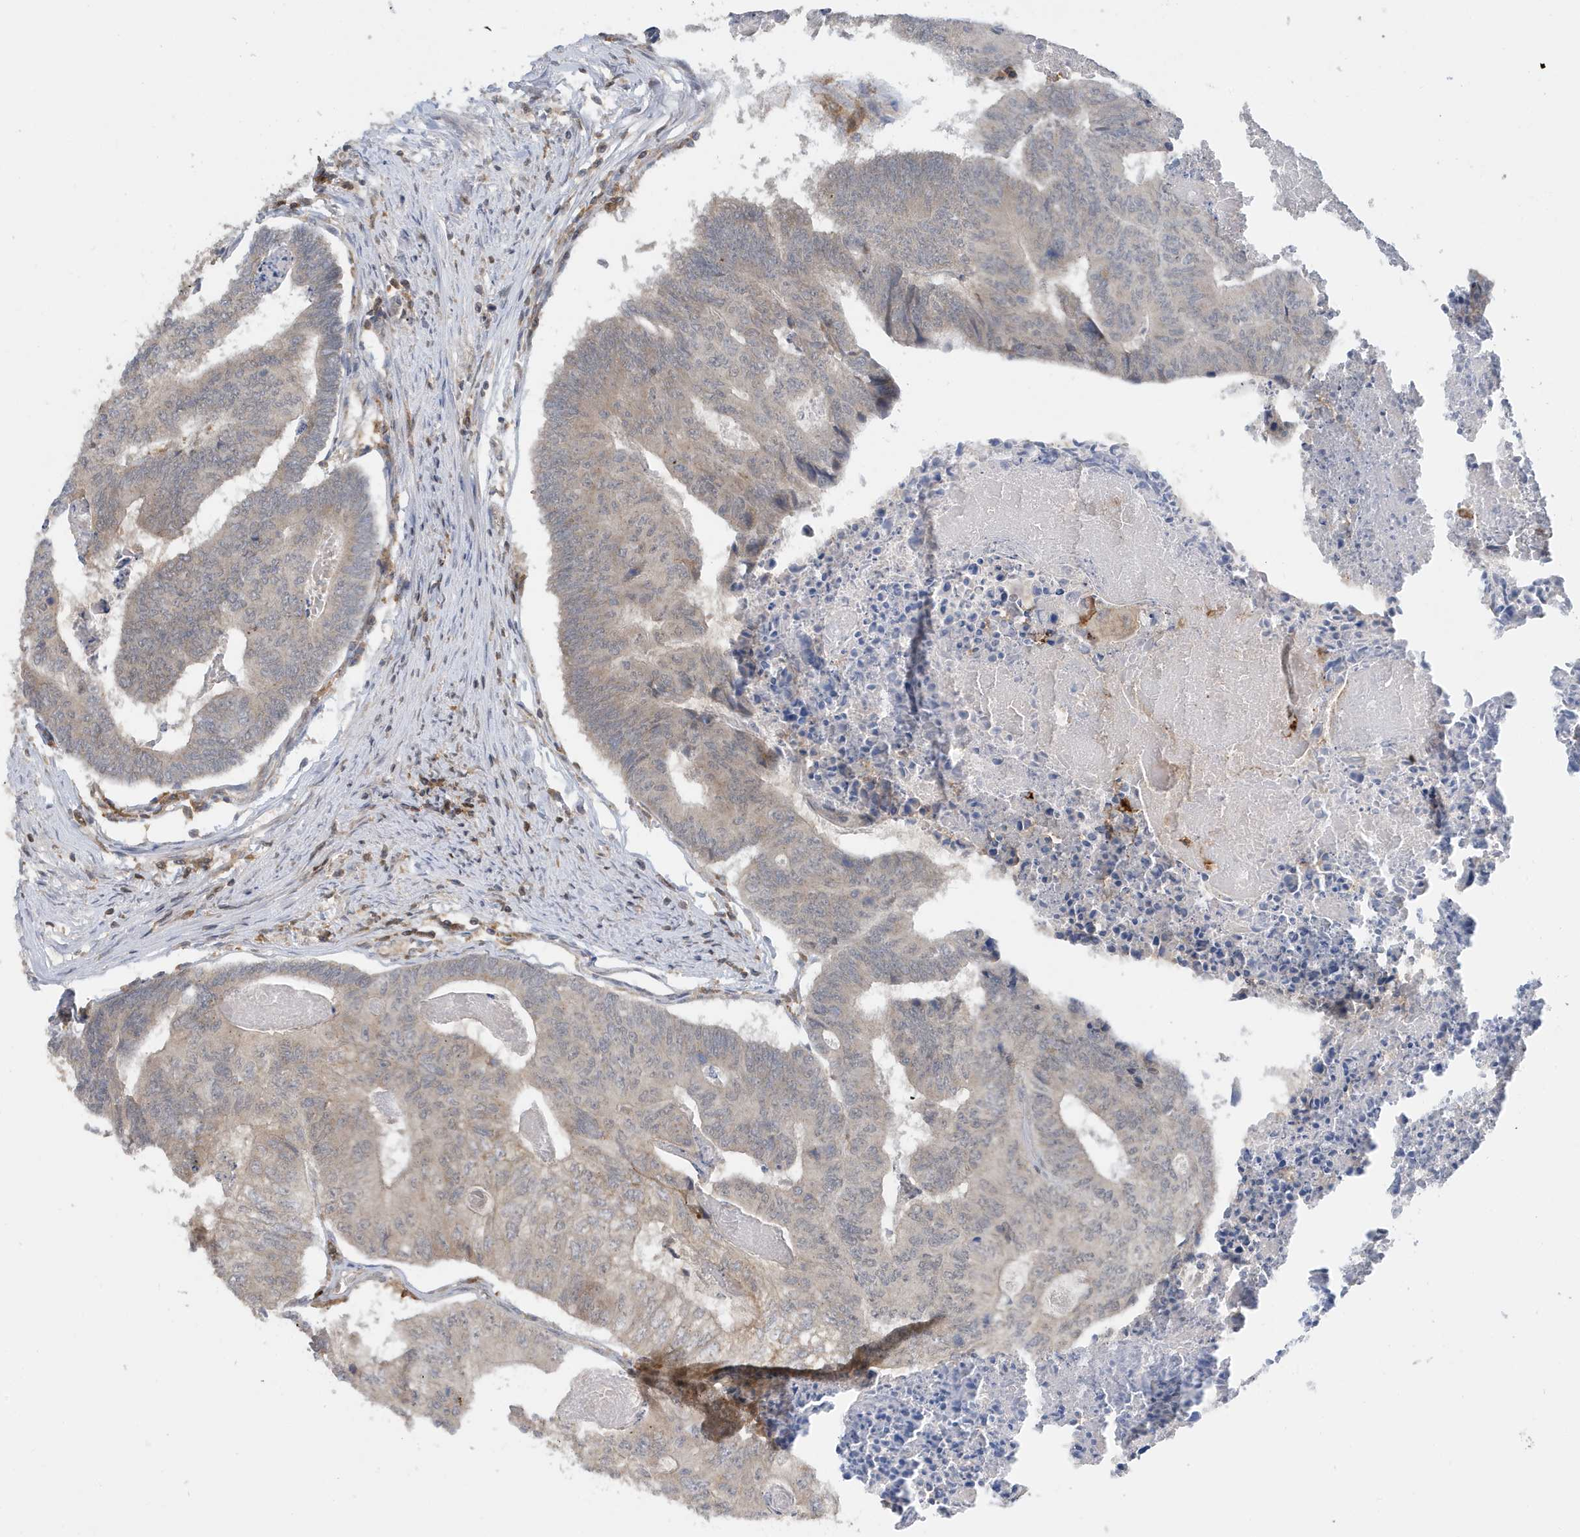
{"staining": {"intensity": "negative", "quantity": "none", "location": "none"}, "tissue": "colorectal cancer", "cell_type": "Tumor cells", "image_type": "cancer", "snomed": [{"axis": "morphology", "description": "Adenocarcinoma, NOS"}, {"axis": "topography", "description": "Colon"}], "caption": "High power microscopy histopathology image of an immunohistochemistry image of colorectal cancer, revealing no significant positivity in tumor cells. (Stains: DAB immunohistochemistry with hematoxylin counter stain, Microscopy: brightfield microscopy at high magnification).", "gene": "NSUN3", "patient": {"sex": "female", "age": 67}}